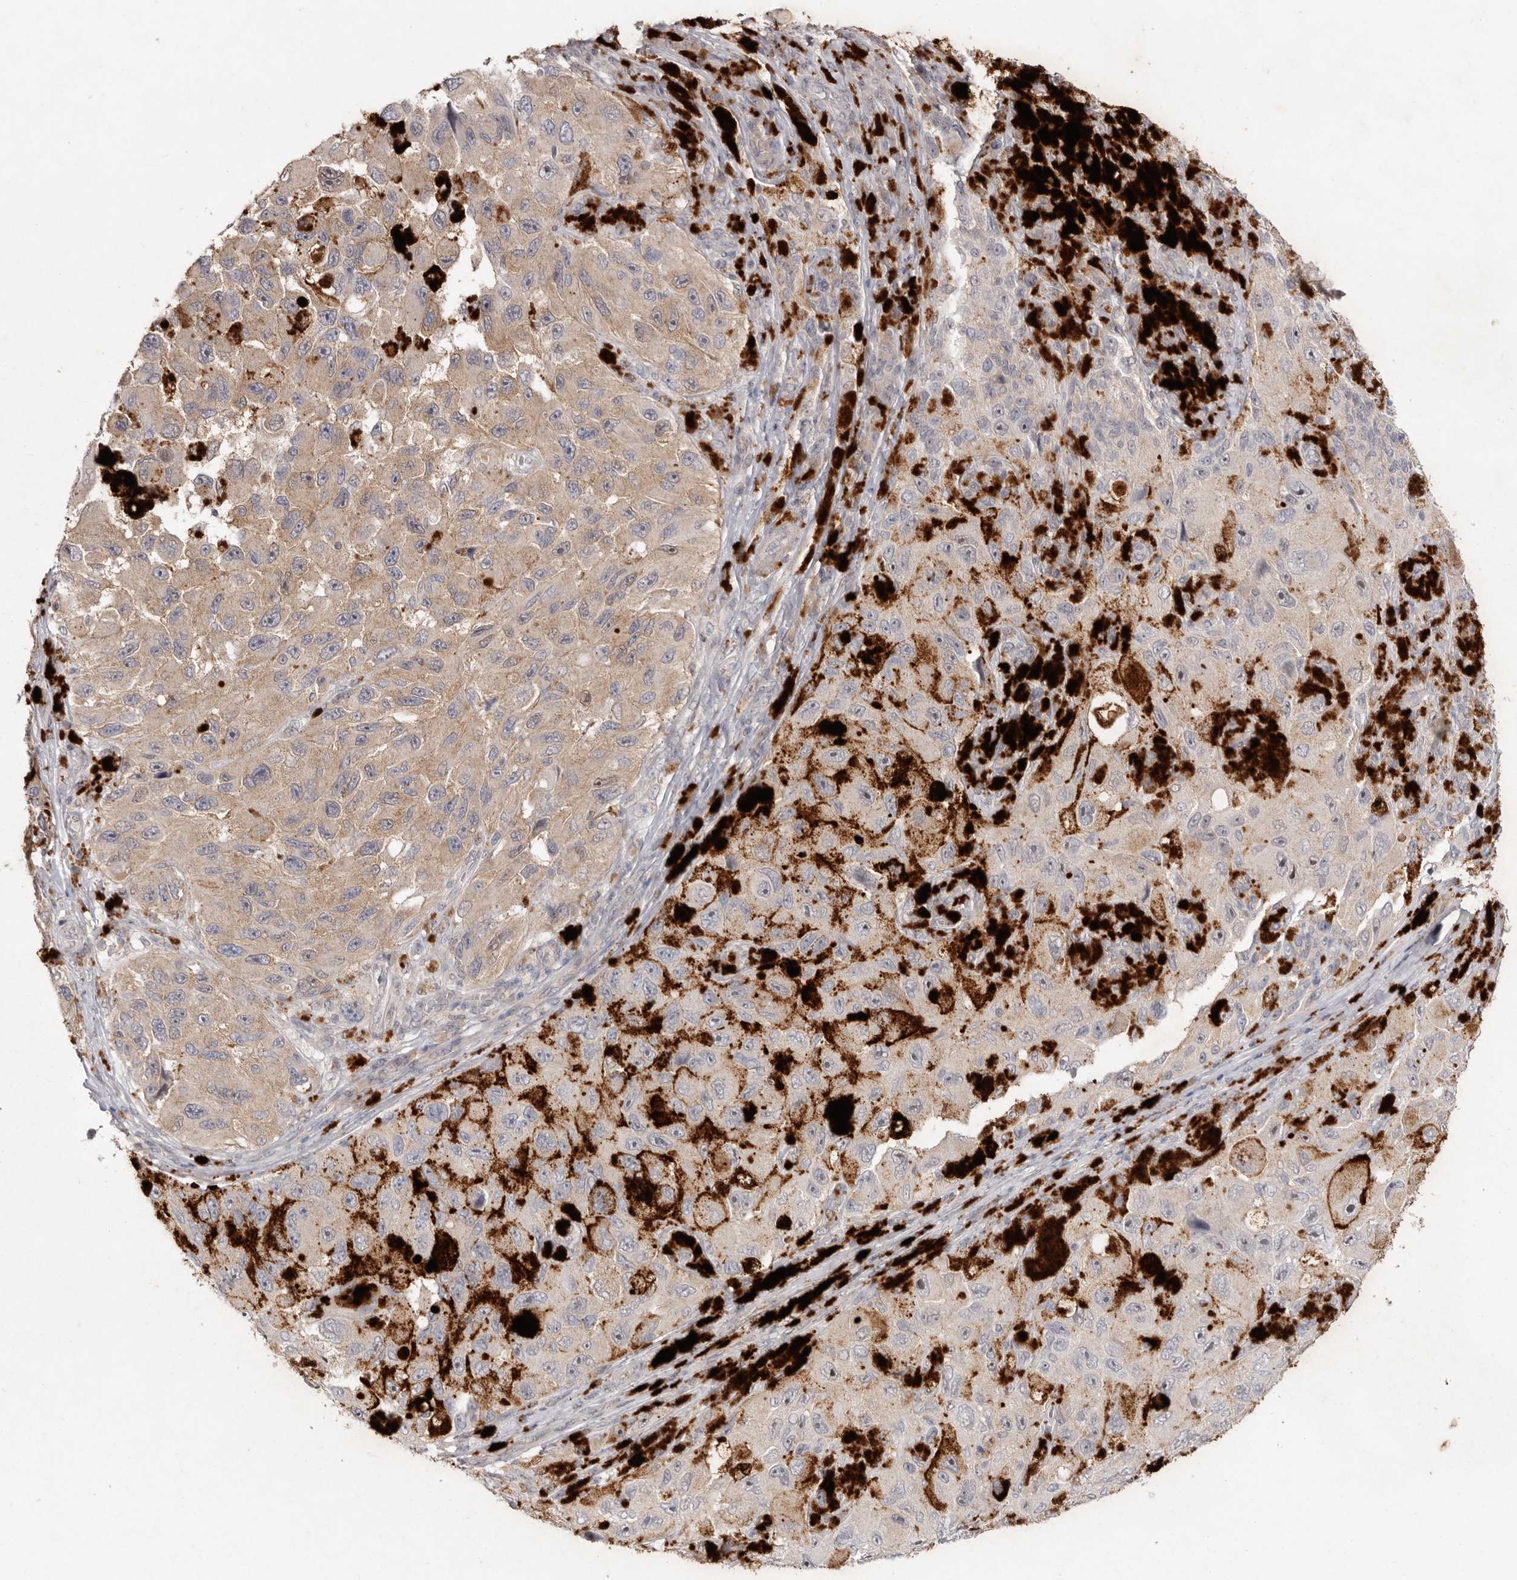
{"staining": {"intensity": "weak", "quantity": "25%-75%", "location": "cytoplasmic/membranous"}, "tissue": "melanoma", "cell_type": "Tumor cells", "image_type": "cancer", "snomed": [{"axis": "morphology", "description": "Malignant melanoma, NOS"}, {"axis": "topography", "description": "Skin"}], "caption": "Protein expression by immunohistochemistry shows weak cytoplasmic/membranous staining in about 25%-75% of tumor cells in melanoma. The staining was performed using DAB, with brown indicating positive protein expression. Nuclei are stained blue with hematoxylin.", "gene": "TADA1", "patient": {"sex": "female", "age": 73}}